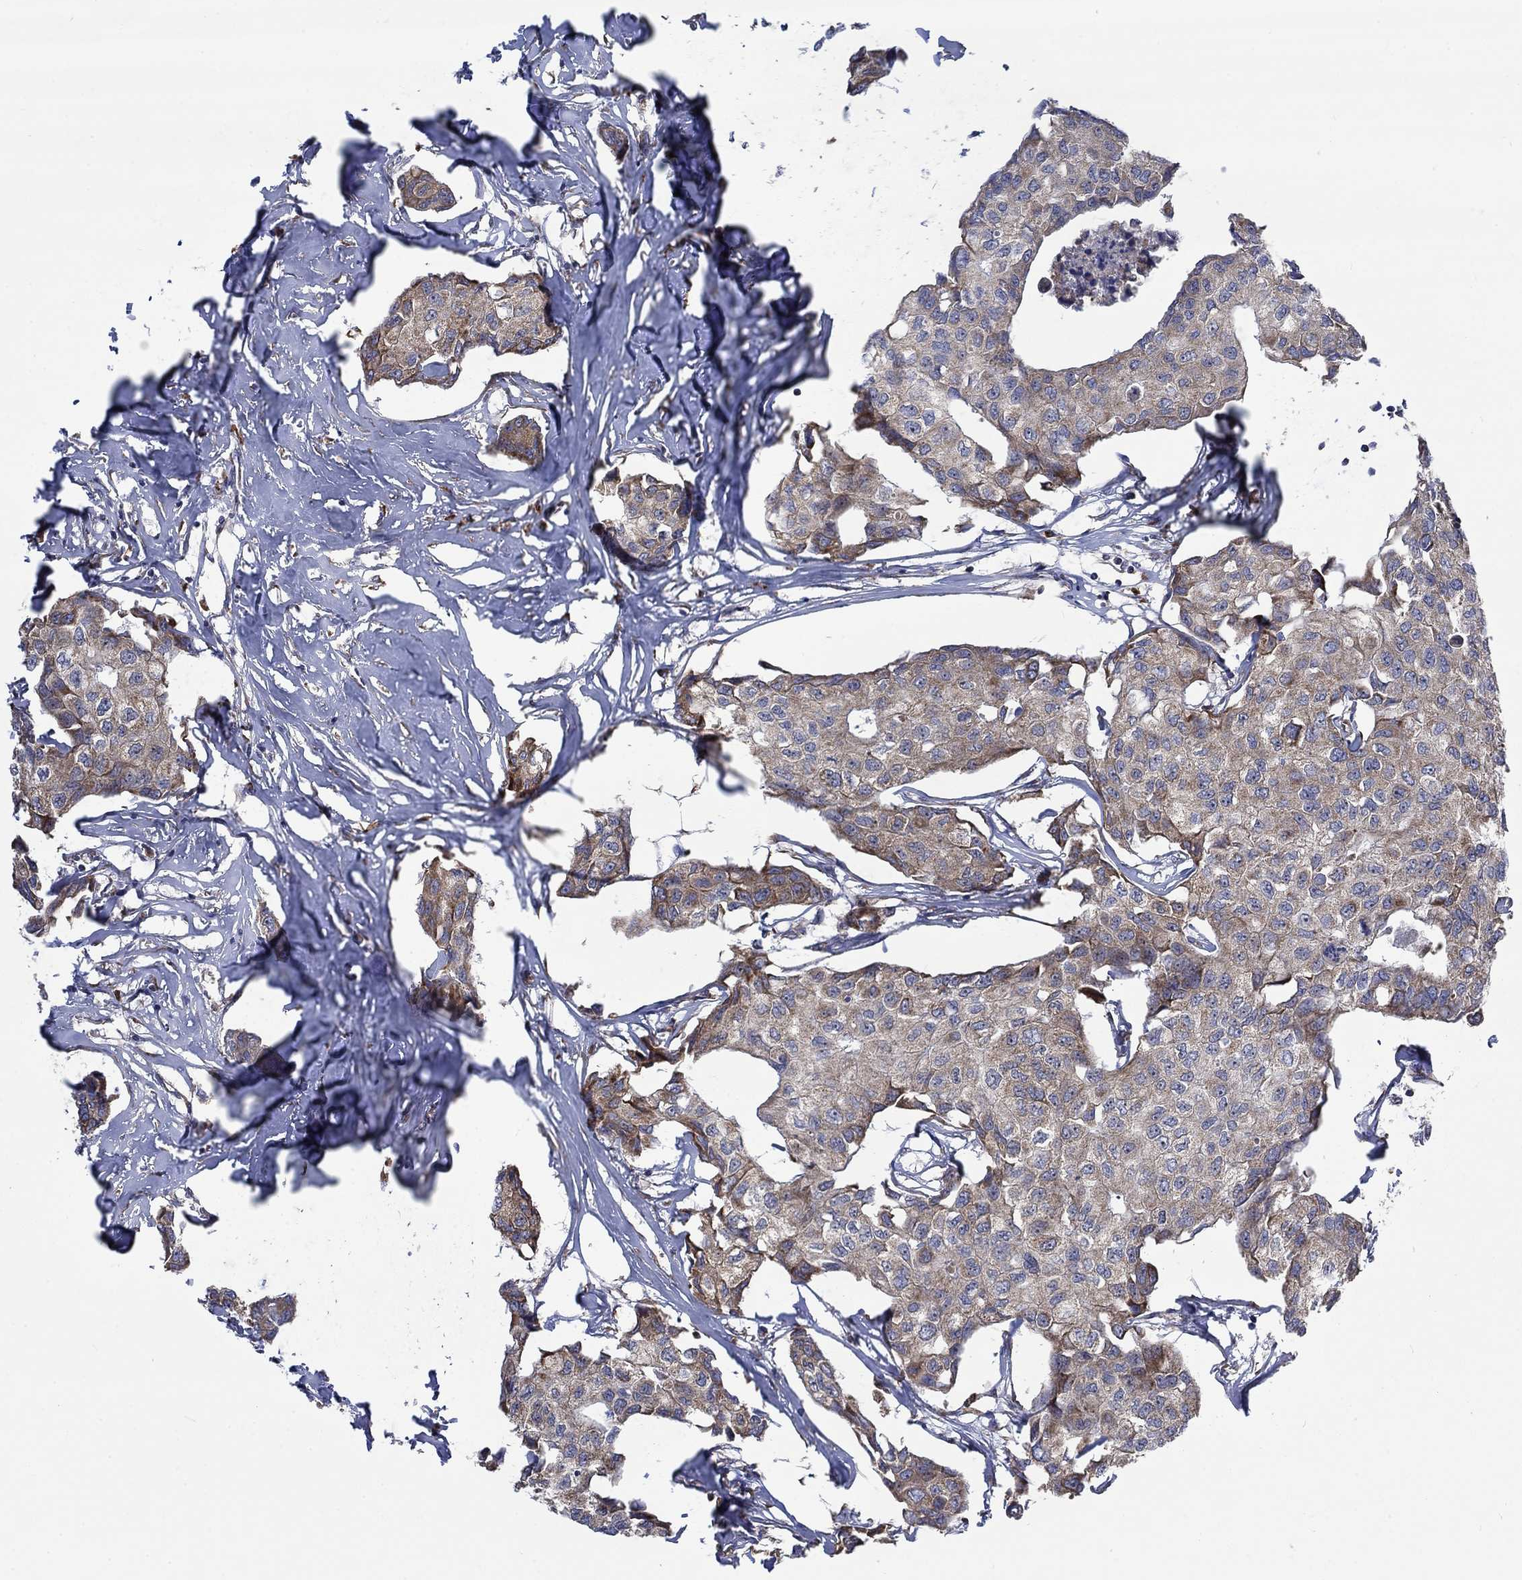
{"staining": {"intensity": "moderate", "quantity": "<25%", "location": "cytoplasmic/membranous"}, "tissue": "breast cancer", "cell_type": "Tumor cells", "image_type": "cancer", "snomed": [{"axis": "morphology", "description": "Duct carcinoma"}, {"axis": "topography", "description": "Breast"}], "caption": "Protein analysis of breast infiltrating ductal carcinoma tissue demonstrates moderate cytoplasmic/membranous positivity in approximately <25% of tumor cells.", "gene": "RPLP0", "patient": {"sex": "female", "age": 80}}